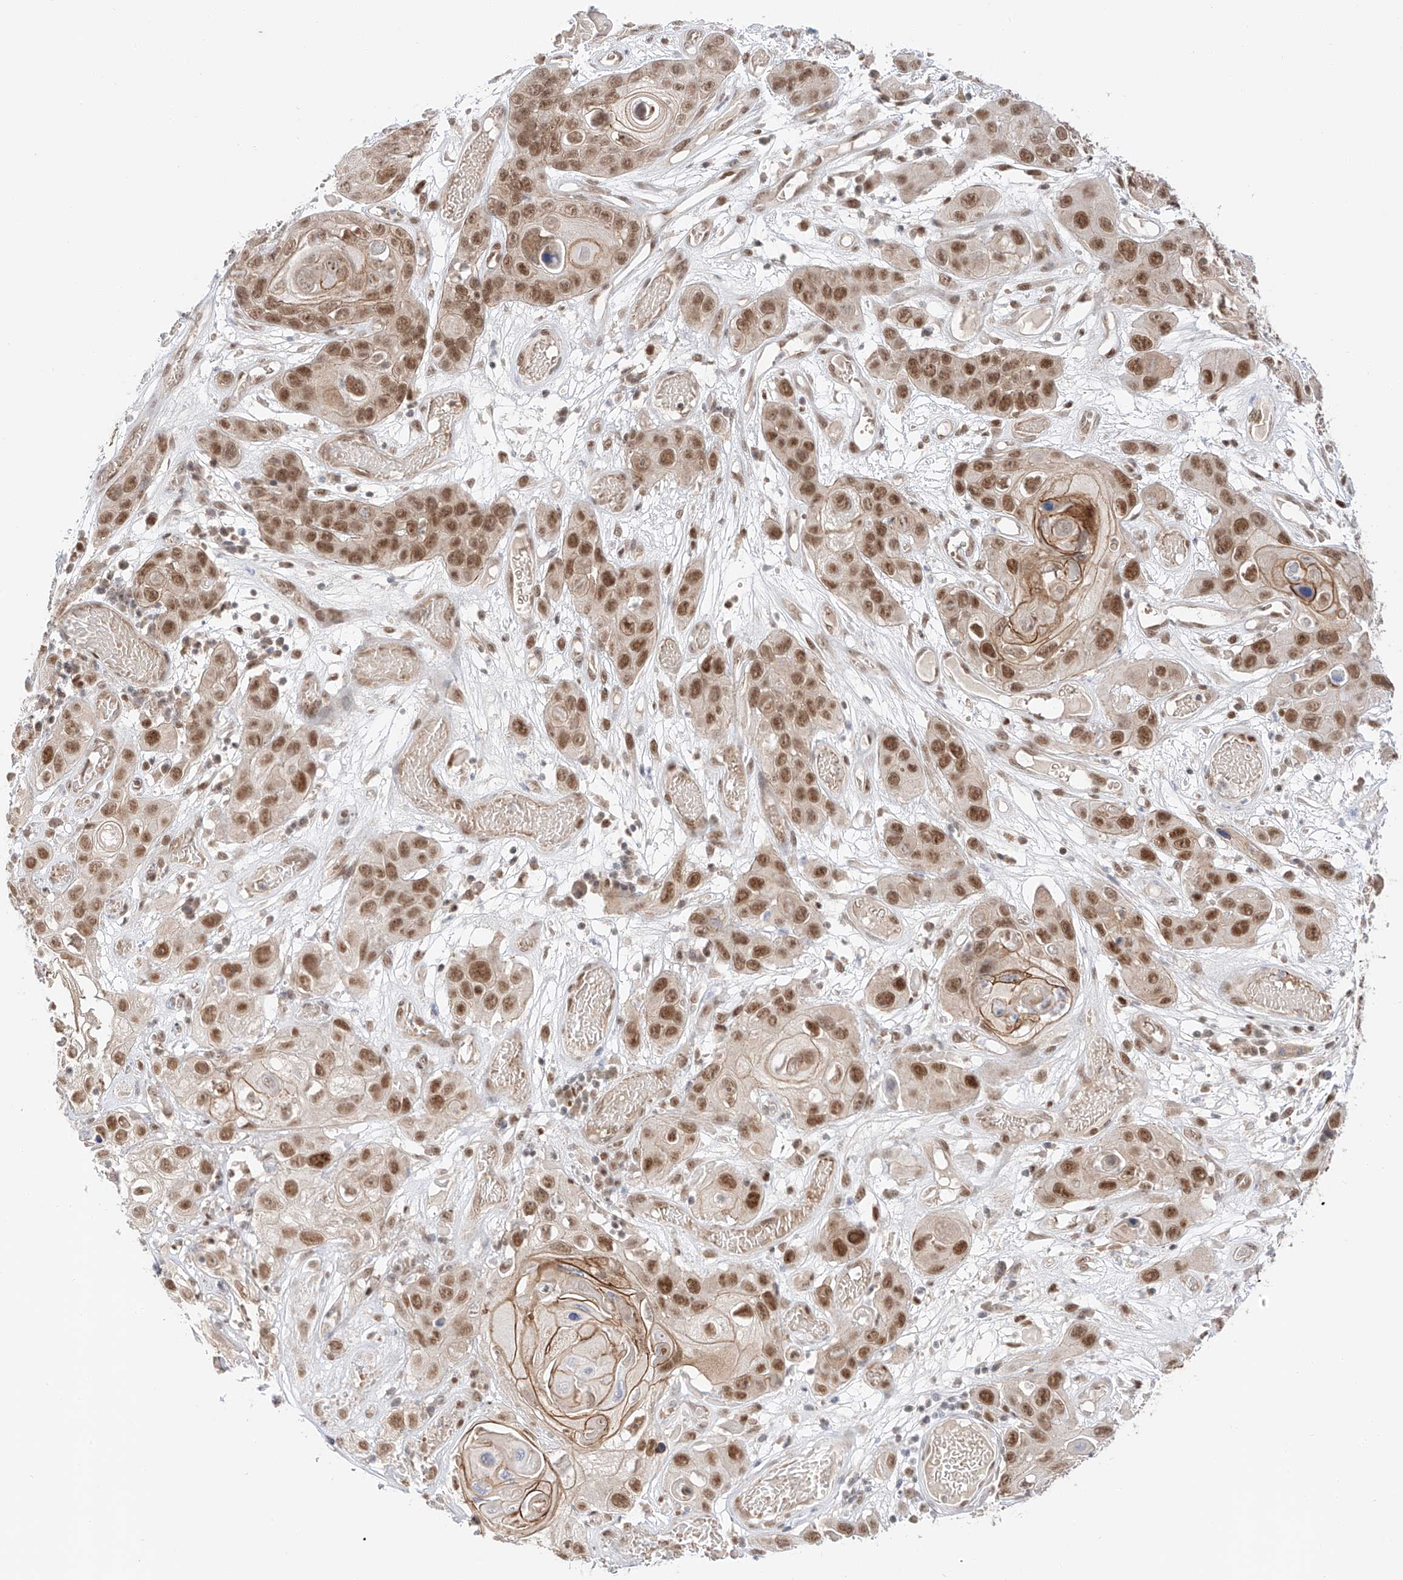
{"staining": {"intensity": "moderate", "quantity": ">75%", "location": "nuclear"}, "tissue": "skin cancer", "cell_type": "Tumor cells", "image_type": "cancer", "snomed": [{"axis": "morphology", "description": "Squamous cell carcinoma, NOS"}, {"axis": "topography", "description": "Skin"}], "caption": "Skin cancer (squamous cell carcinoma) was stained to show a protein in brown. There is medium levels of moderate nuclear expression in approximately >75% of tumor cells.", "gene": "POGK", "patient": {"sex": "male", "age": 55}}